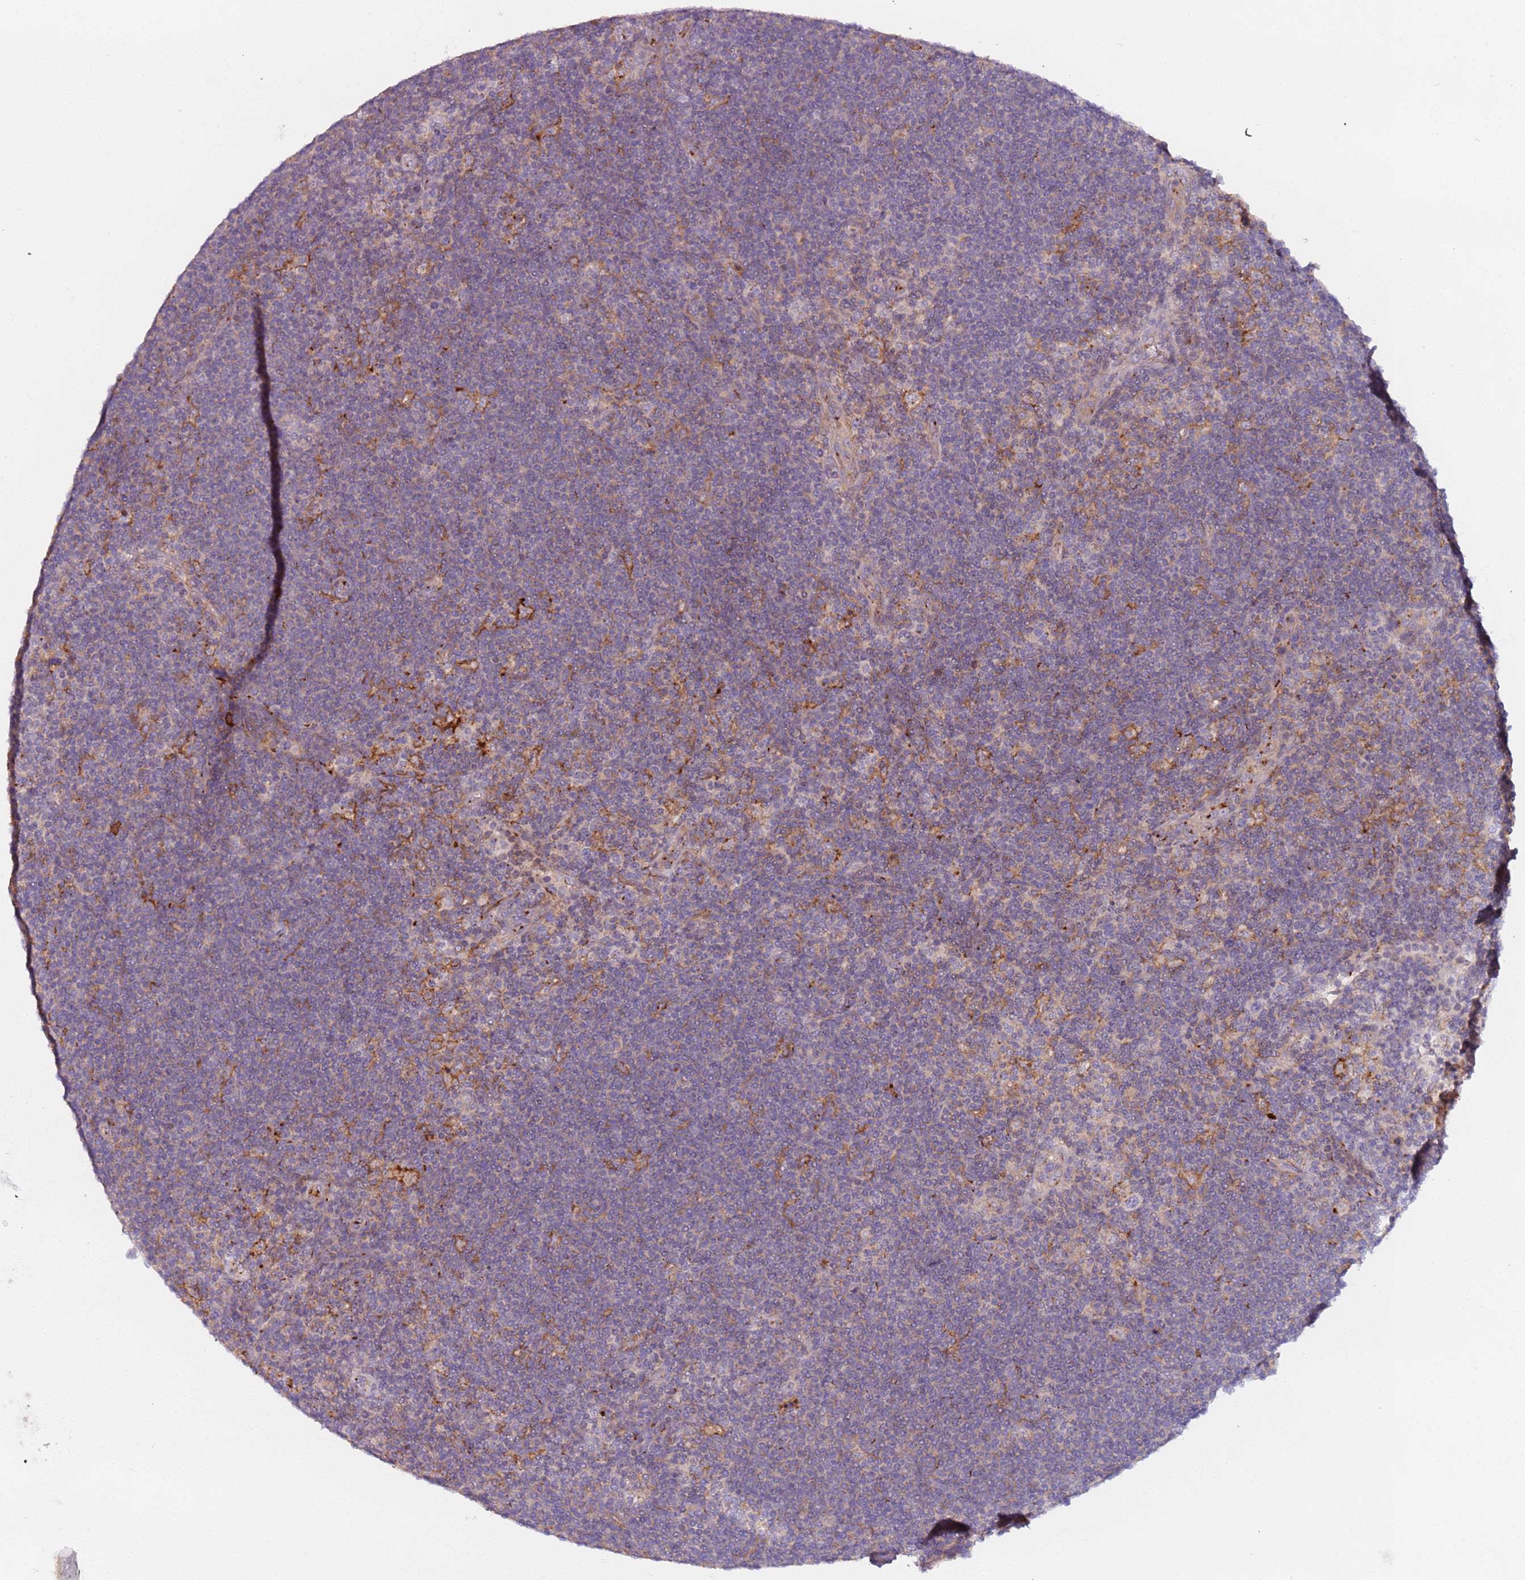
{"staining": {"intensity": "moderate", "quantity": "<25%", "location": "cytoplasmic/membranous"}, "tissue": "lymphoma", "cell_type": "Tumor cells", "image_type": "cancer", "snomed": [{"axis": "morphology", "description": "Hodgkin's disease, NOS"}, {"axis": "topography", "description": "Lymph node"}], "caption": "Immunohistochemical staining of lymphoma exhibits low levels of moderate cytoplasmic/membranous positivity in approximately <25% of tumor cells.", "gene": "AKTIP", "patient": {"sex": "female", "age": 57}}